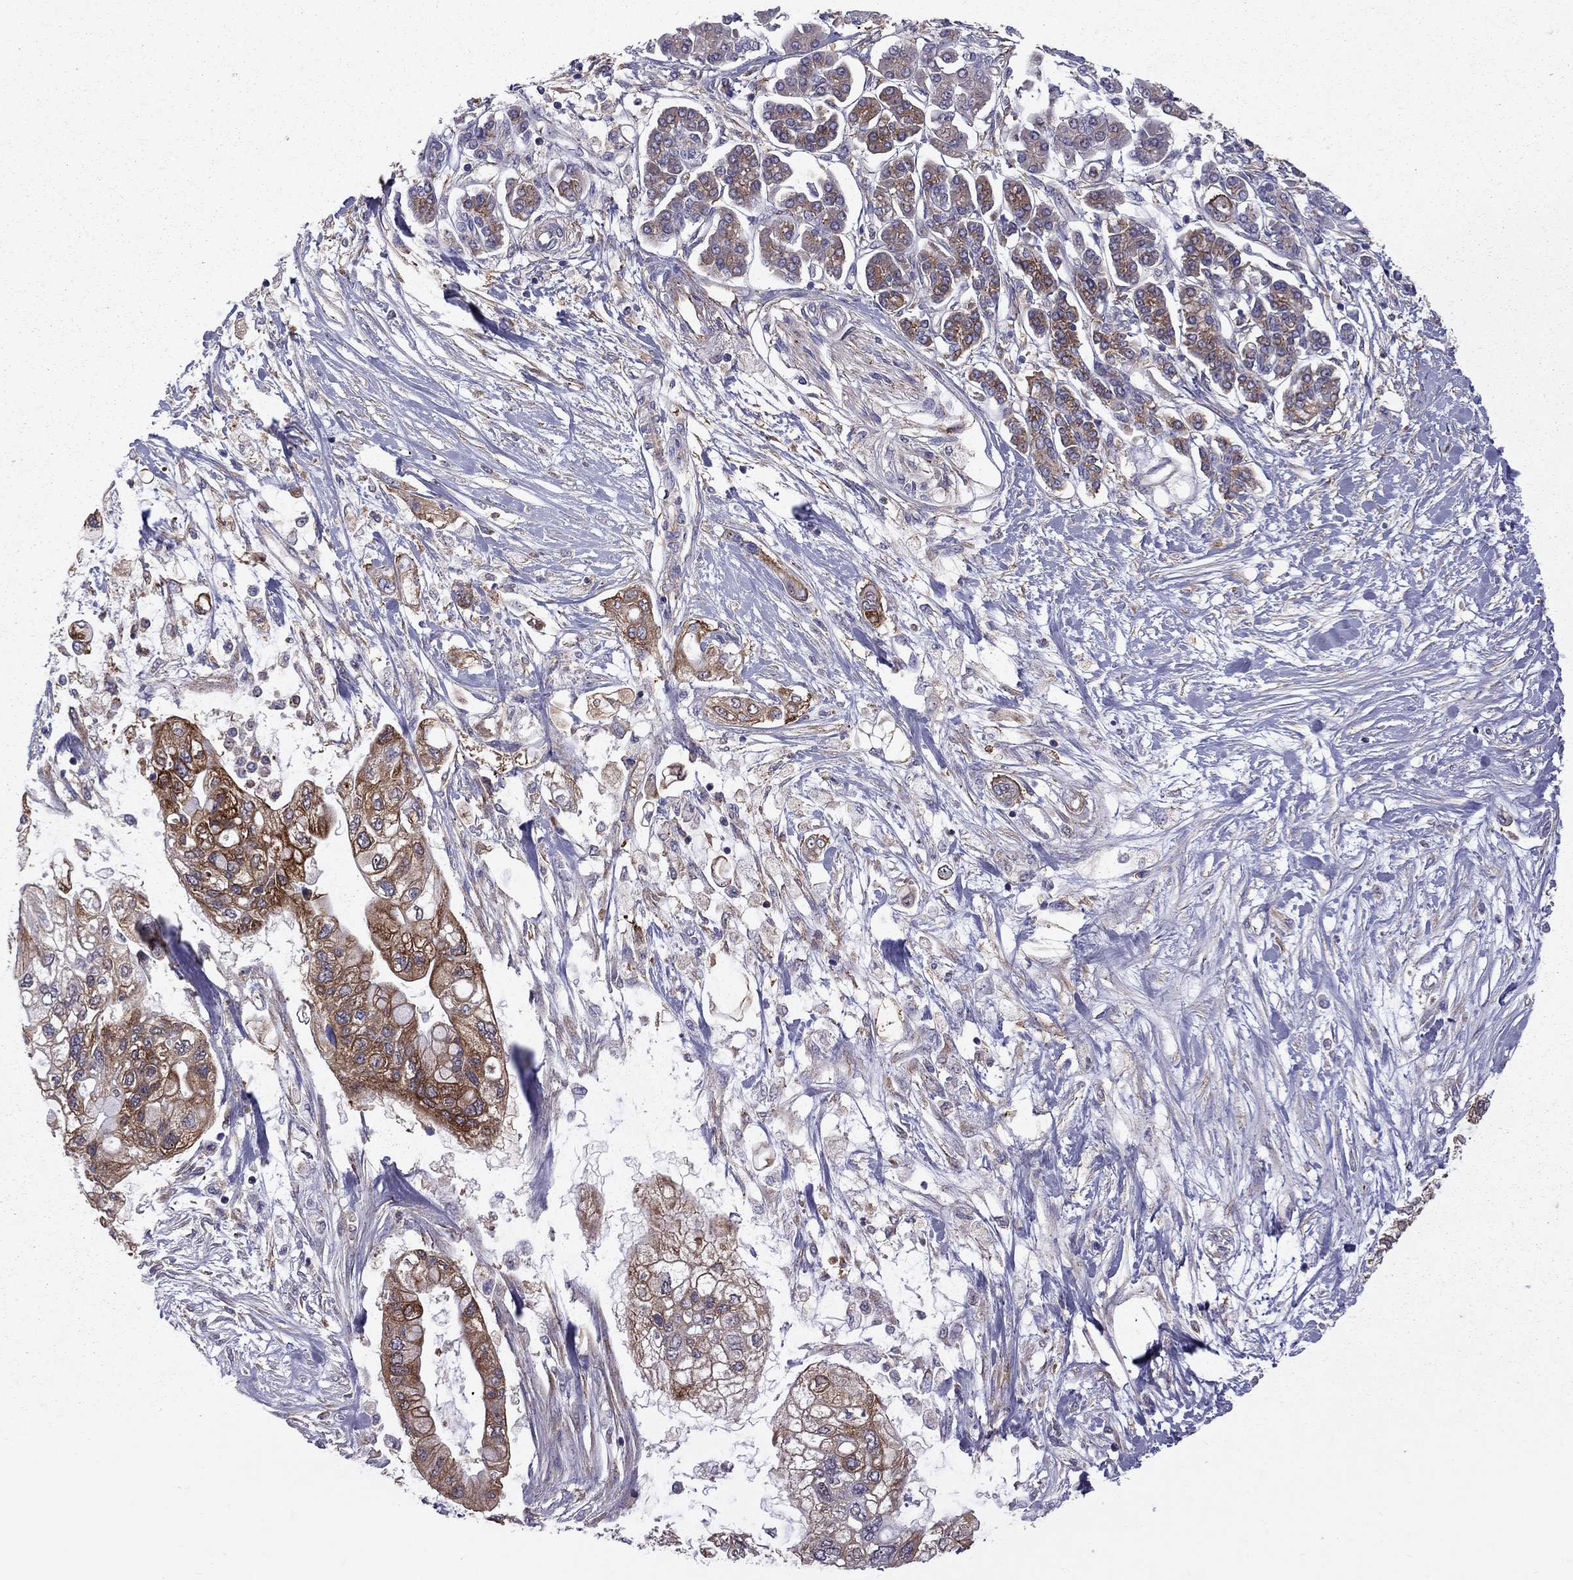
{"staining": {"intensity": "strong", "quantity": ">75%", "location": "cytoplasmic/membranous"}, "tissue": "pancreatic cancer", "cell_type": "Tumor cells", "image_type": "cancer", "snomed": [{"axis": "morphology", "description": "Adenocarcinoma, NOS"}, {"axis": "topography", "description": "Pancreas"}], "caption": "IHC (DAB (3,3'-diaminobenzidine)) staining of human pancreatic cancer (adenocarcinoma) reveals strong cytoplasmic/membranous protein staining in approximately >75% of tumor cells.", "gene": "EIF4E3", "patient": {"sex": "female", "age": 77}}